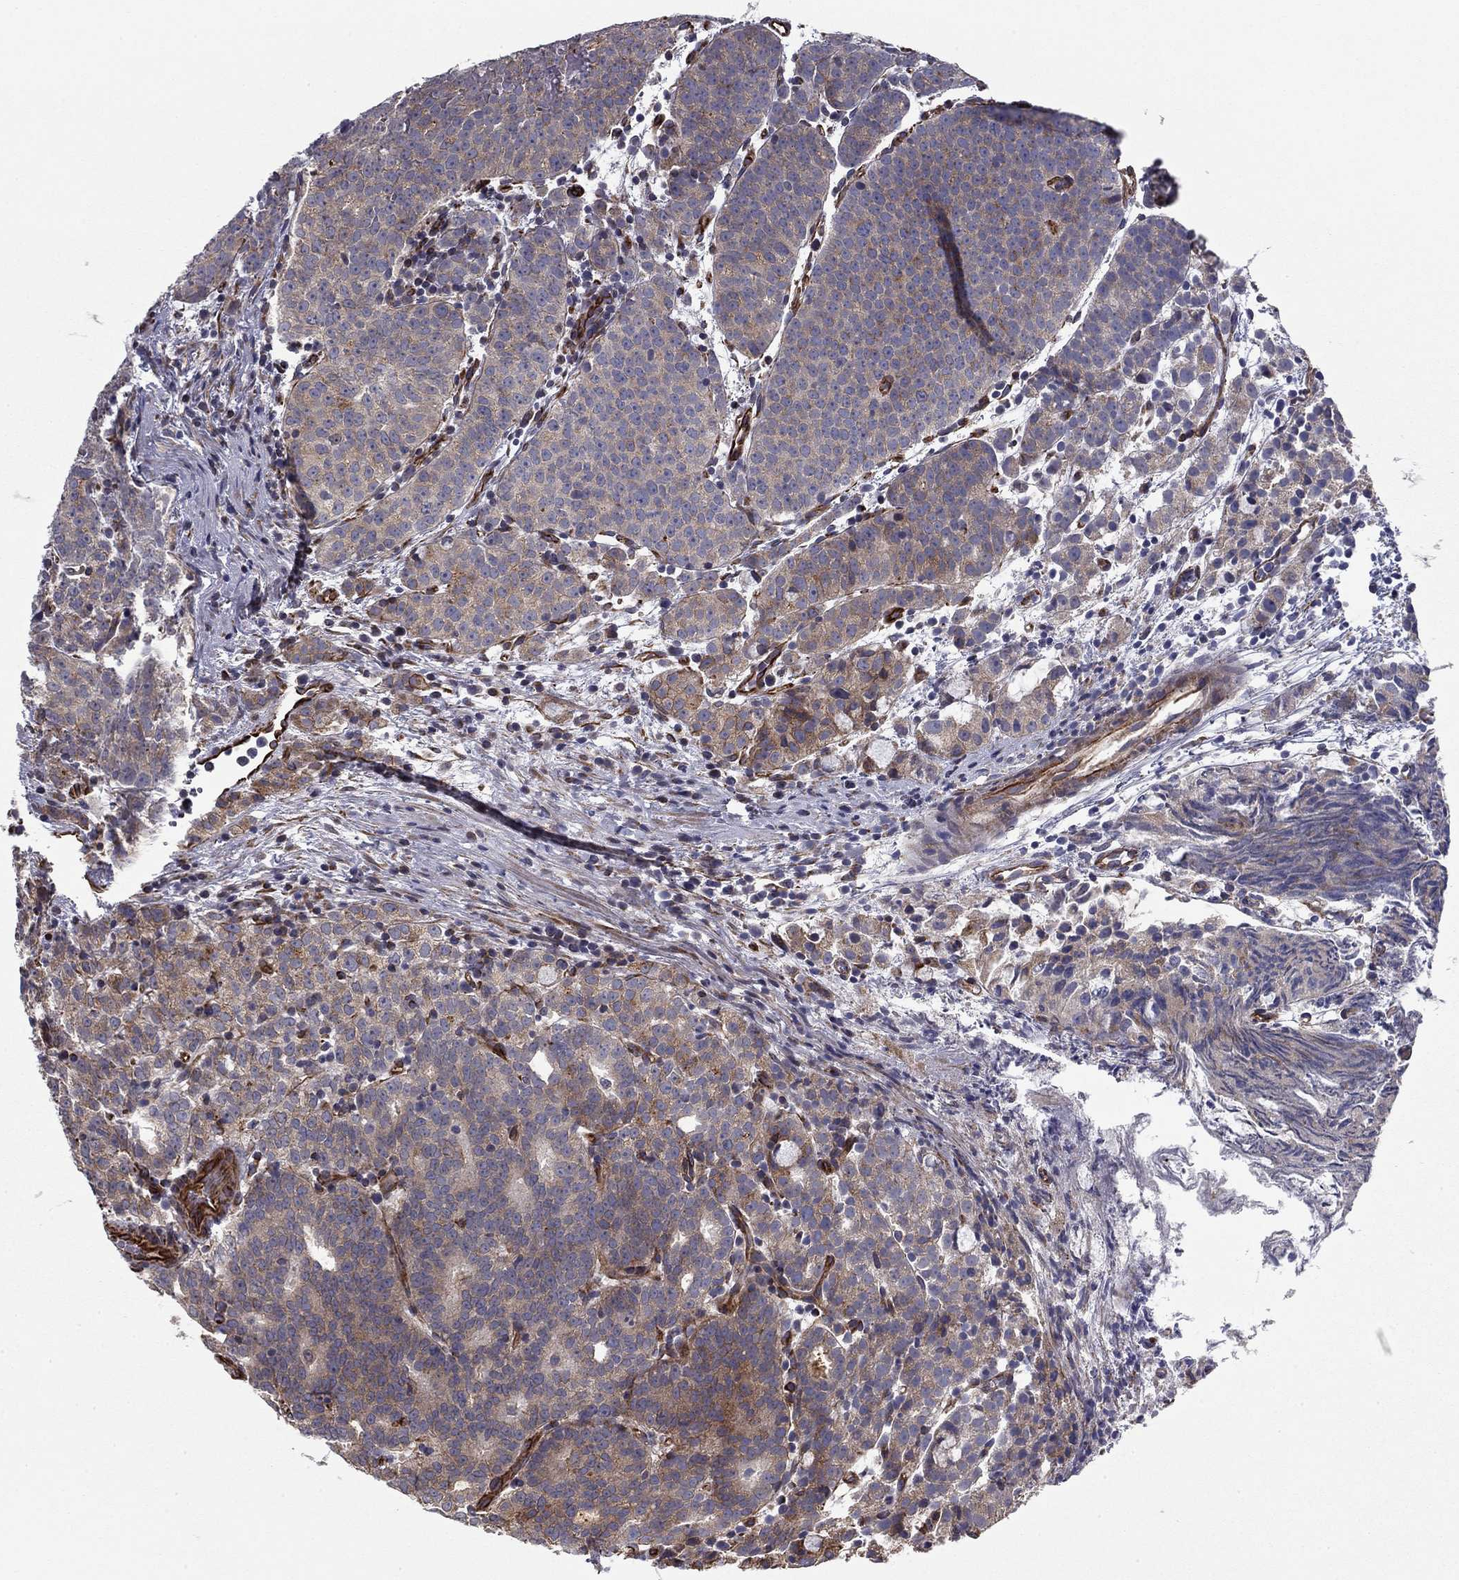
{"staining": {"intensity": "weak", "quantity": "25%-75%", "location": "cytoplasmic/membranous"}, "tissue": "prostate cancer", "cell_type": "Tumor cells", "image_type": "cancer", "snomed": [{"axis": "morphology", "description": "Adenocarcinoma, High grade"}, {"axis": "topography", "description": "Prostate"}], "caption": "High-magnification brightfield microscopy of prostate cancer (adenocarcinoma (high-grade)) stained with DAB (3,3'-diaminobenzidine) (brown) and counterstained with hematoxylin (blue). tumor cells exhibit weak cytoplasmic/membranous expression is appreciated in approximately25%-75% of cells.", "gene": "CLSTN1", "patient": {"sex": "male", "age": 53}}